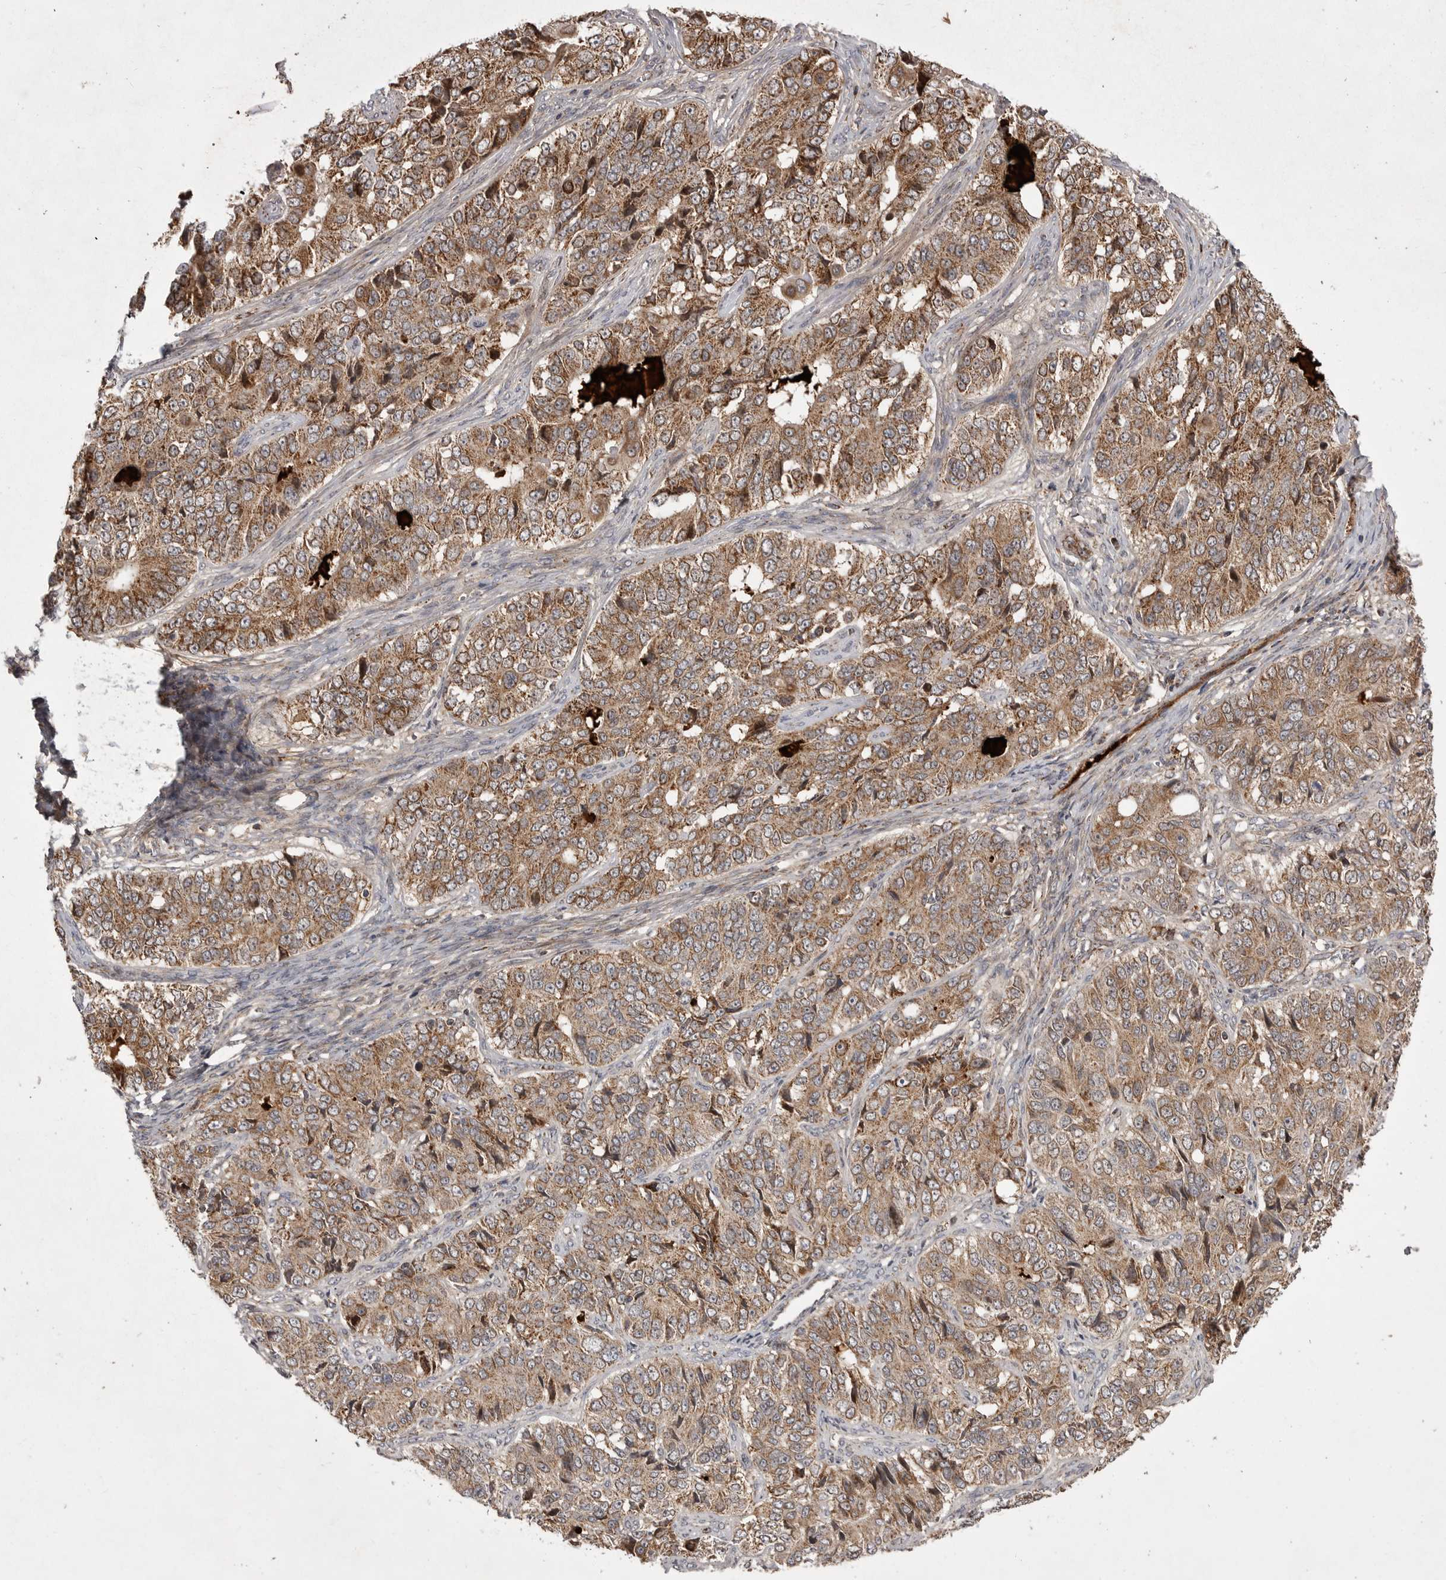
{"staining": {"intensity": "moderate", "quantity": ">75%", "location": "cytoplasmic/membranous"}, "tissue": "ovarian cancer", "cell_type": "Tumor cells", "image_type": "cancer", "snomed": [{"axis": "morphology", "description": "Carcinoma, endometroid"}, {"axis": "topography", "description": "Ovary"}], "caption": "Ovarian cancer (endometroid carcinoma) stained with a protein marker demonstrates moderate staining in tumor cells.", "gene": "KYAT3", "patient": {"sex": "female", "age": 51}}